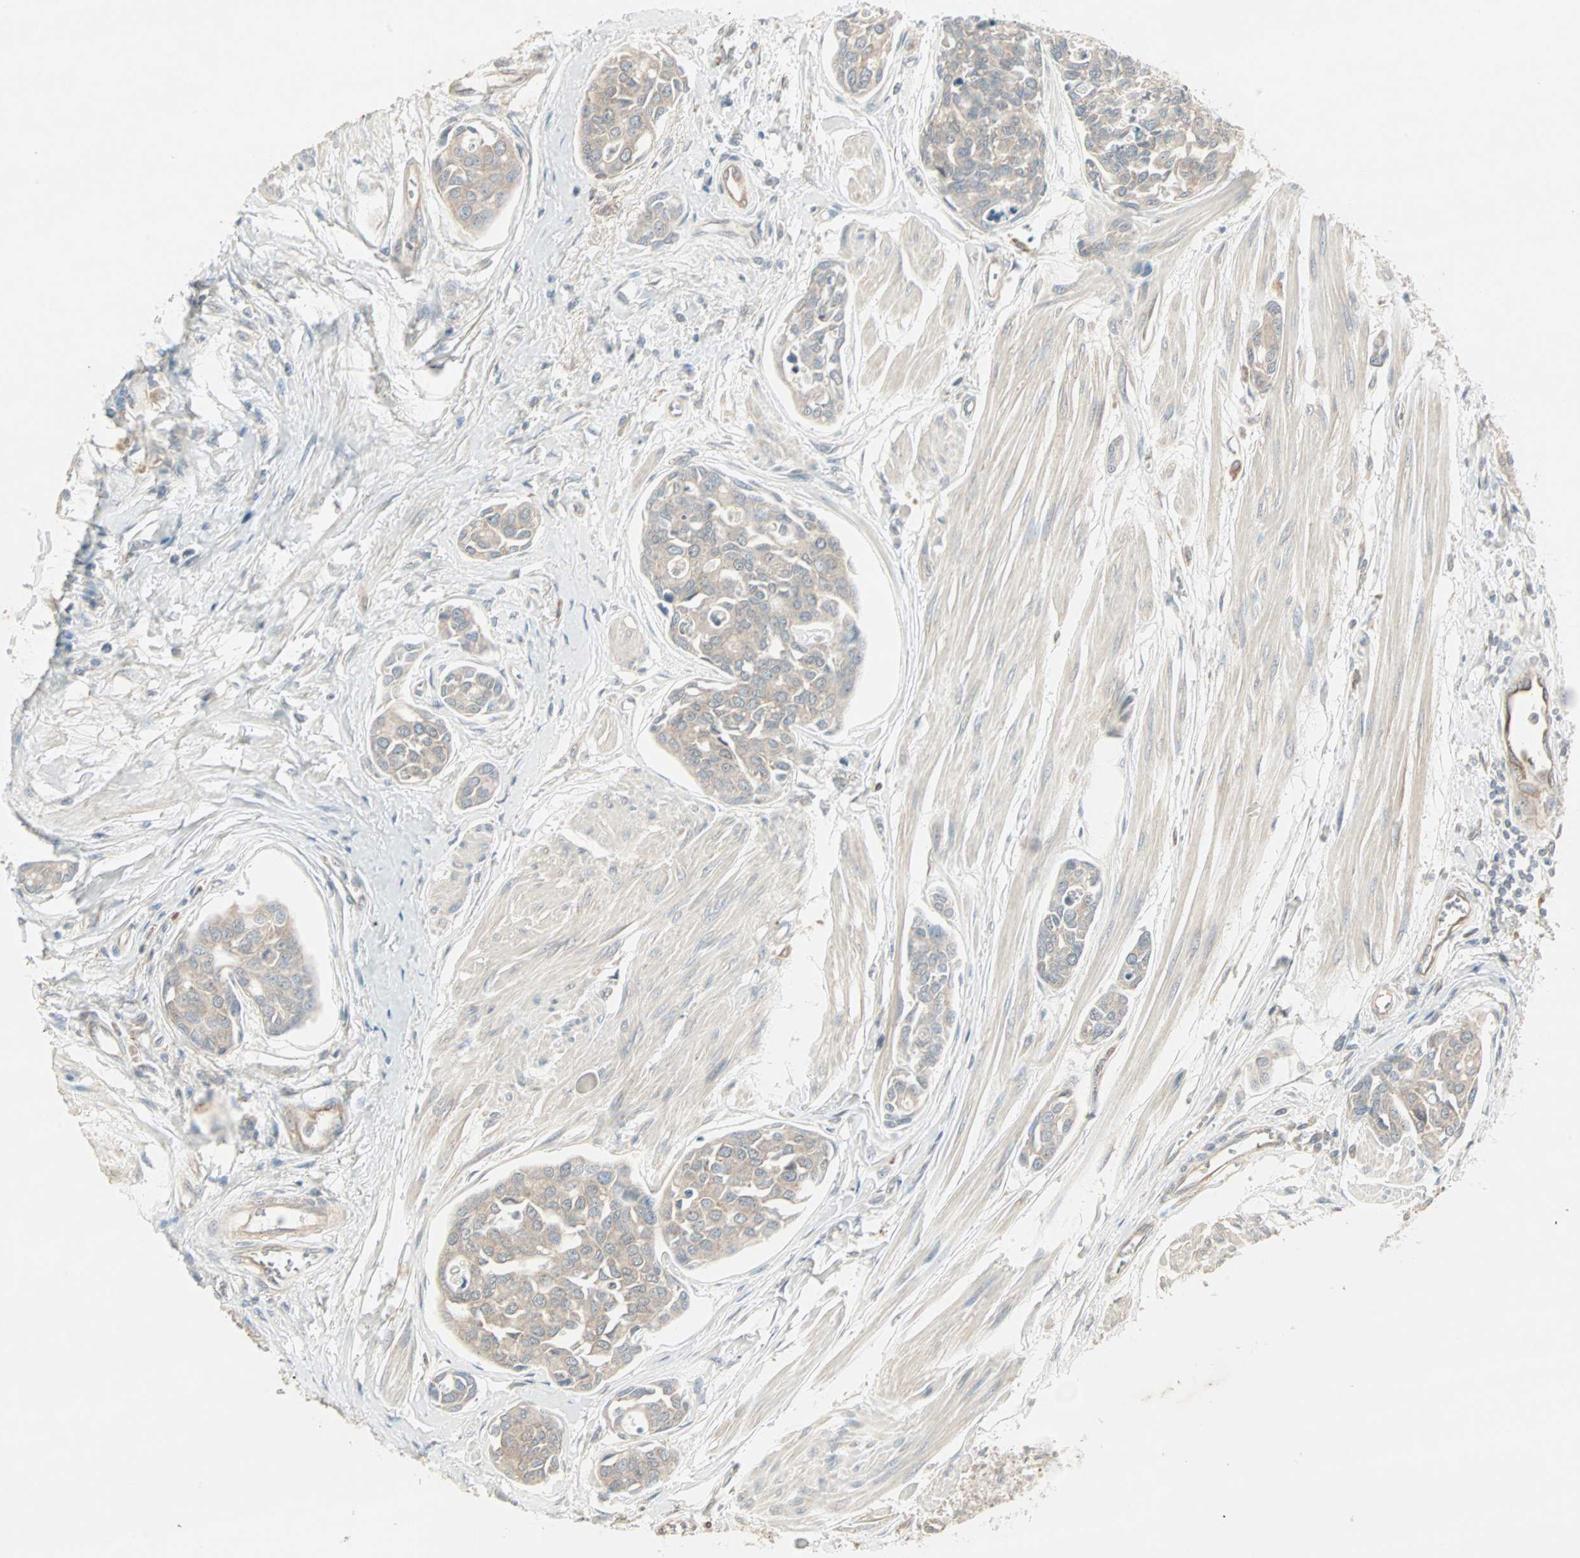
{"staining": {"intensity": "weak", "quantity": "25%-75%", "location": "cytoplasmic/membranous"}, "tissue": "urothelial cancer", "cell_type": "Tumor cells", "image_type": "cancer", "snomed": [{"axis": "morphology", "description": "Urothelial carcinoma, High grade"}, {"axis": "topography", "description": "Urinary bladder"}], "caption": "Protein staining displays weak cytoplasmic/membranous staining in about 25%-75% of tumor cells in urothelial cancer.", "gene": "JMJD7-PLA2G4B", "patient": {"sex": "male", "age": 78}}